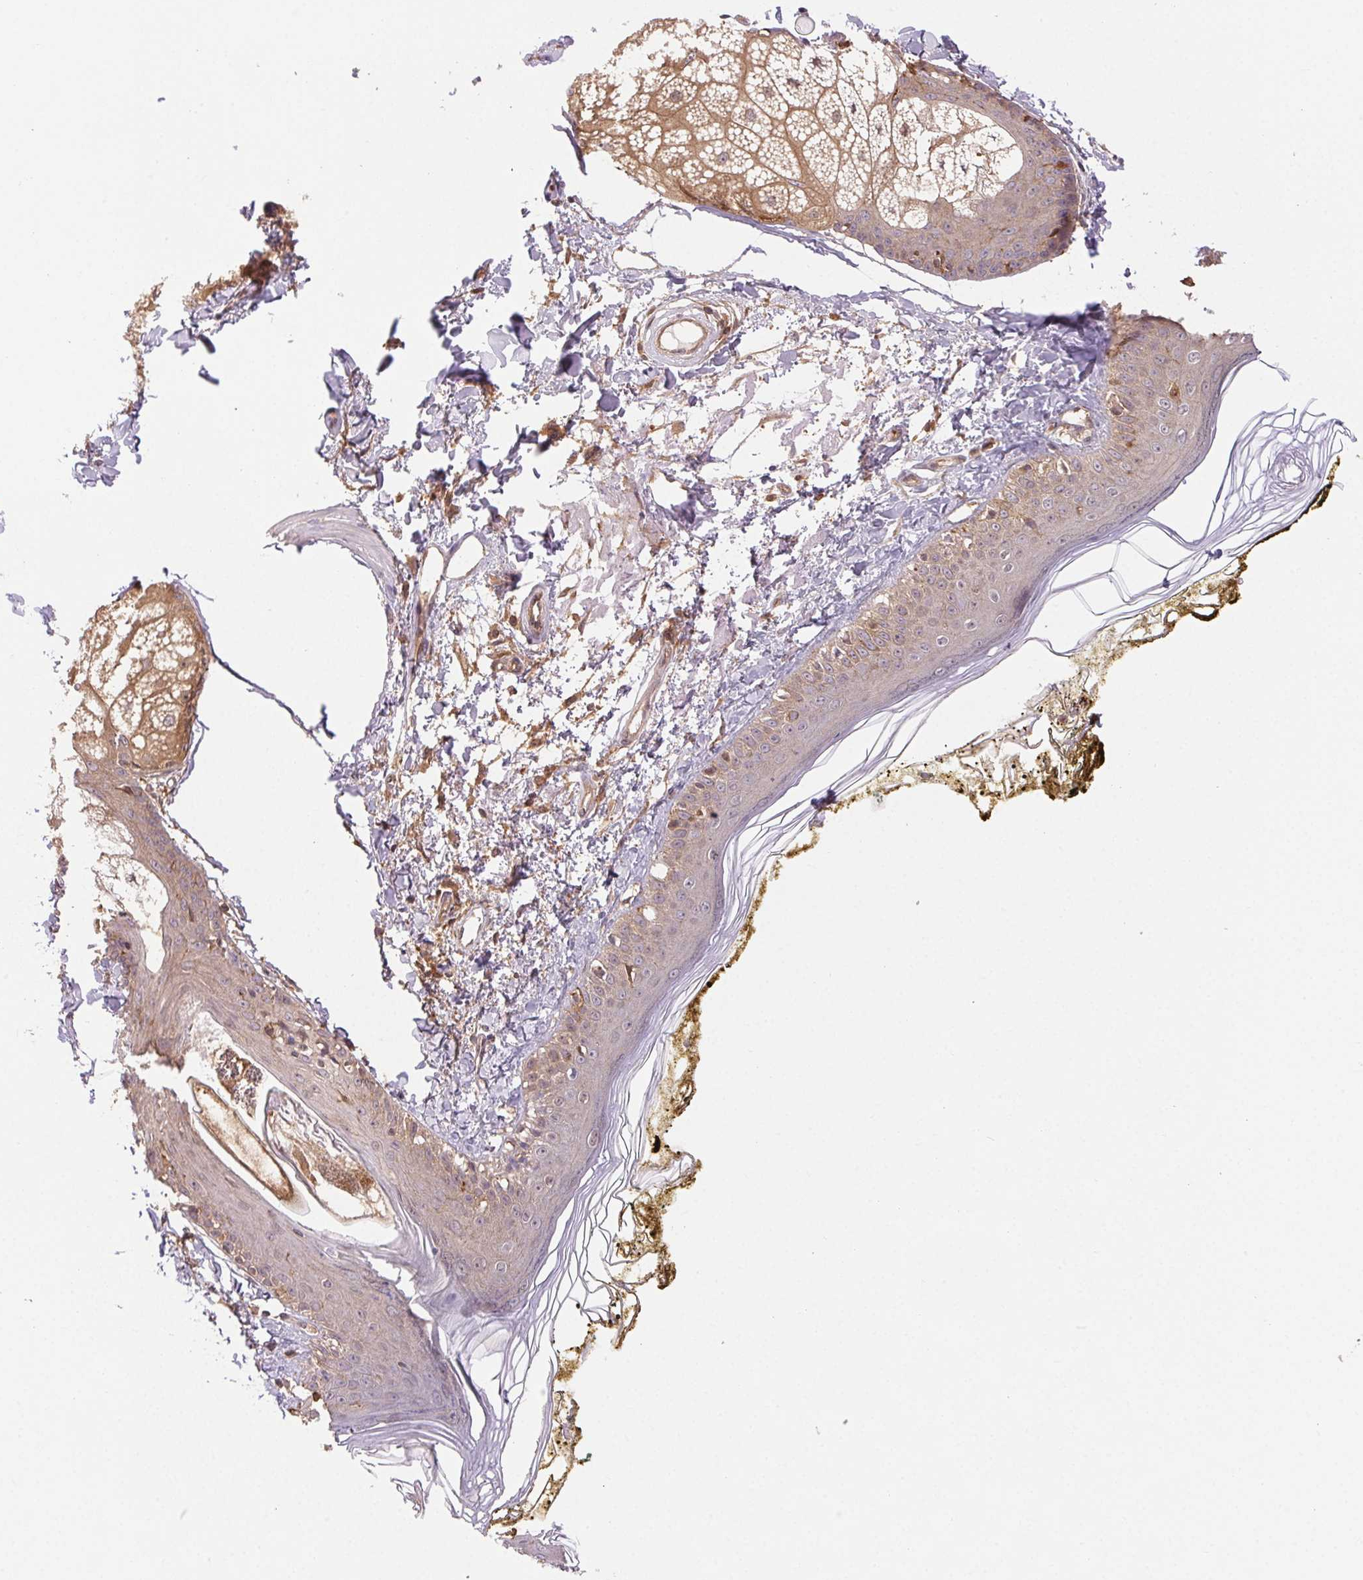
{"staining": {"intensity": "moderate", "quantity": ">75%", "location": "cytoplasmic/membranous"}, "tissue": "skin", "cell_type": "Fibroblasts", "image_type": "normal", "snomed": [{"axis": "morphology", "description": "Normal tissue, NOS"}, {"axis": "topography", "description": "Skin"}], "caption": "DAB immunohistochemical staining of unremarkable human skin demonstrates moderate cytoplasmic/membranous protein expression in approximately >75% of fibroblasts.", "gene": "GDI1", "patient": {"sex": "male", "age": 76}}